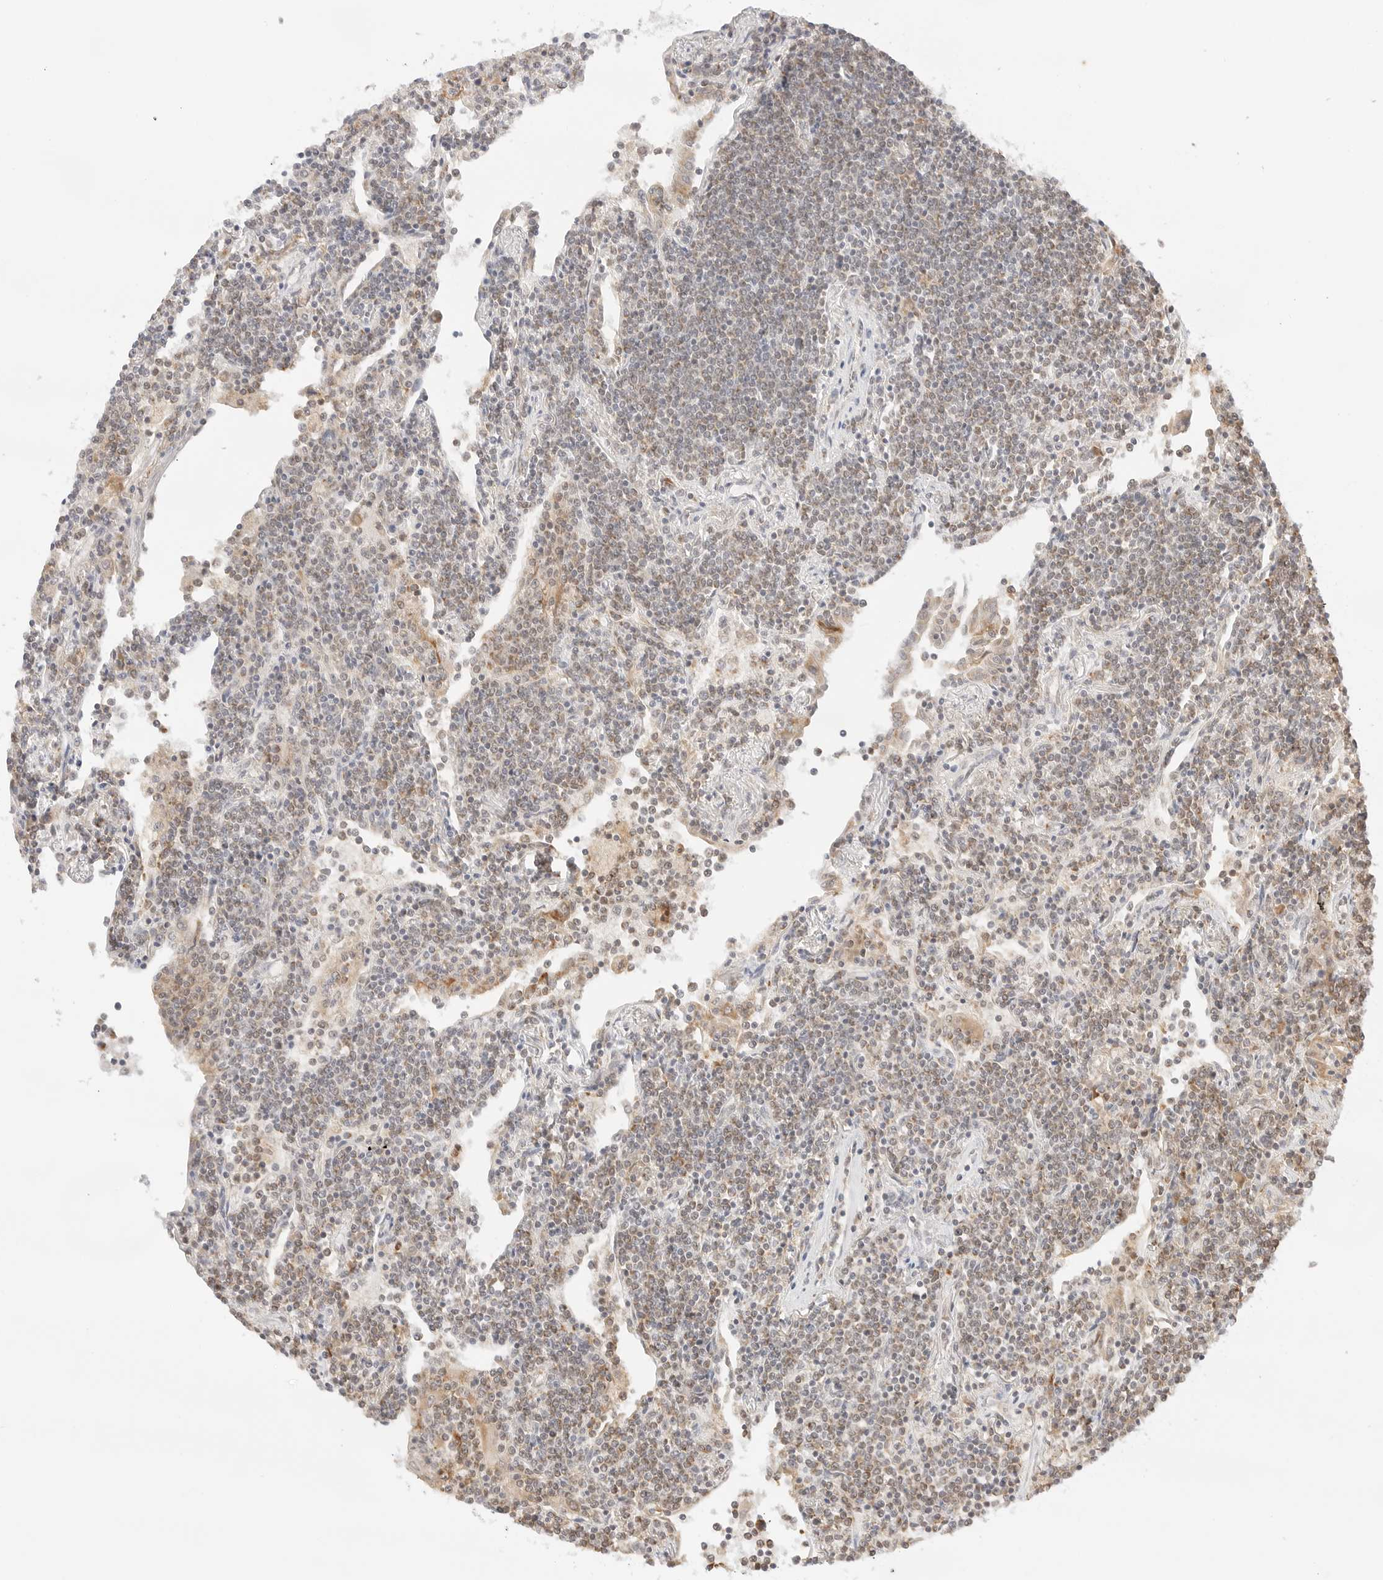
{"staining": {"intensity": "weak", "quantity": ">75%", "location": "cytoplasmic/membranous"}, "tissue": "lymphoma", "cell_type": "Tumor cells", "image_type": "cancer", "snomed": [{"axis": "morphology", "description": "Malignant lymphoma, non-Hodgkin's type, Low grade"}, {"axis": "topography", "description": "Lung"}], "caption": "Lymphoma stained with IHC exhibits weak cytoplasmic/membranous expression in approximately >75% of tumor cells. (DAB IHC with brightfield microscopy, high magnification).", "gene": "ERO1B", "patient": {"sex": "female", "age": 71}}